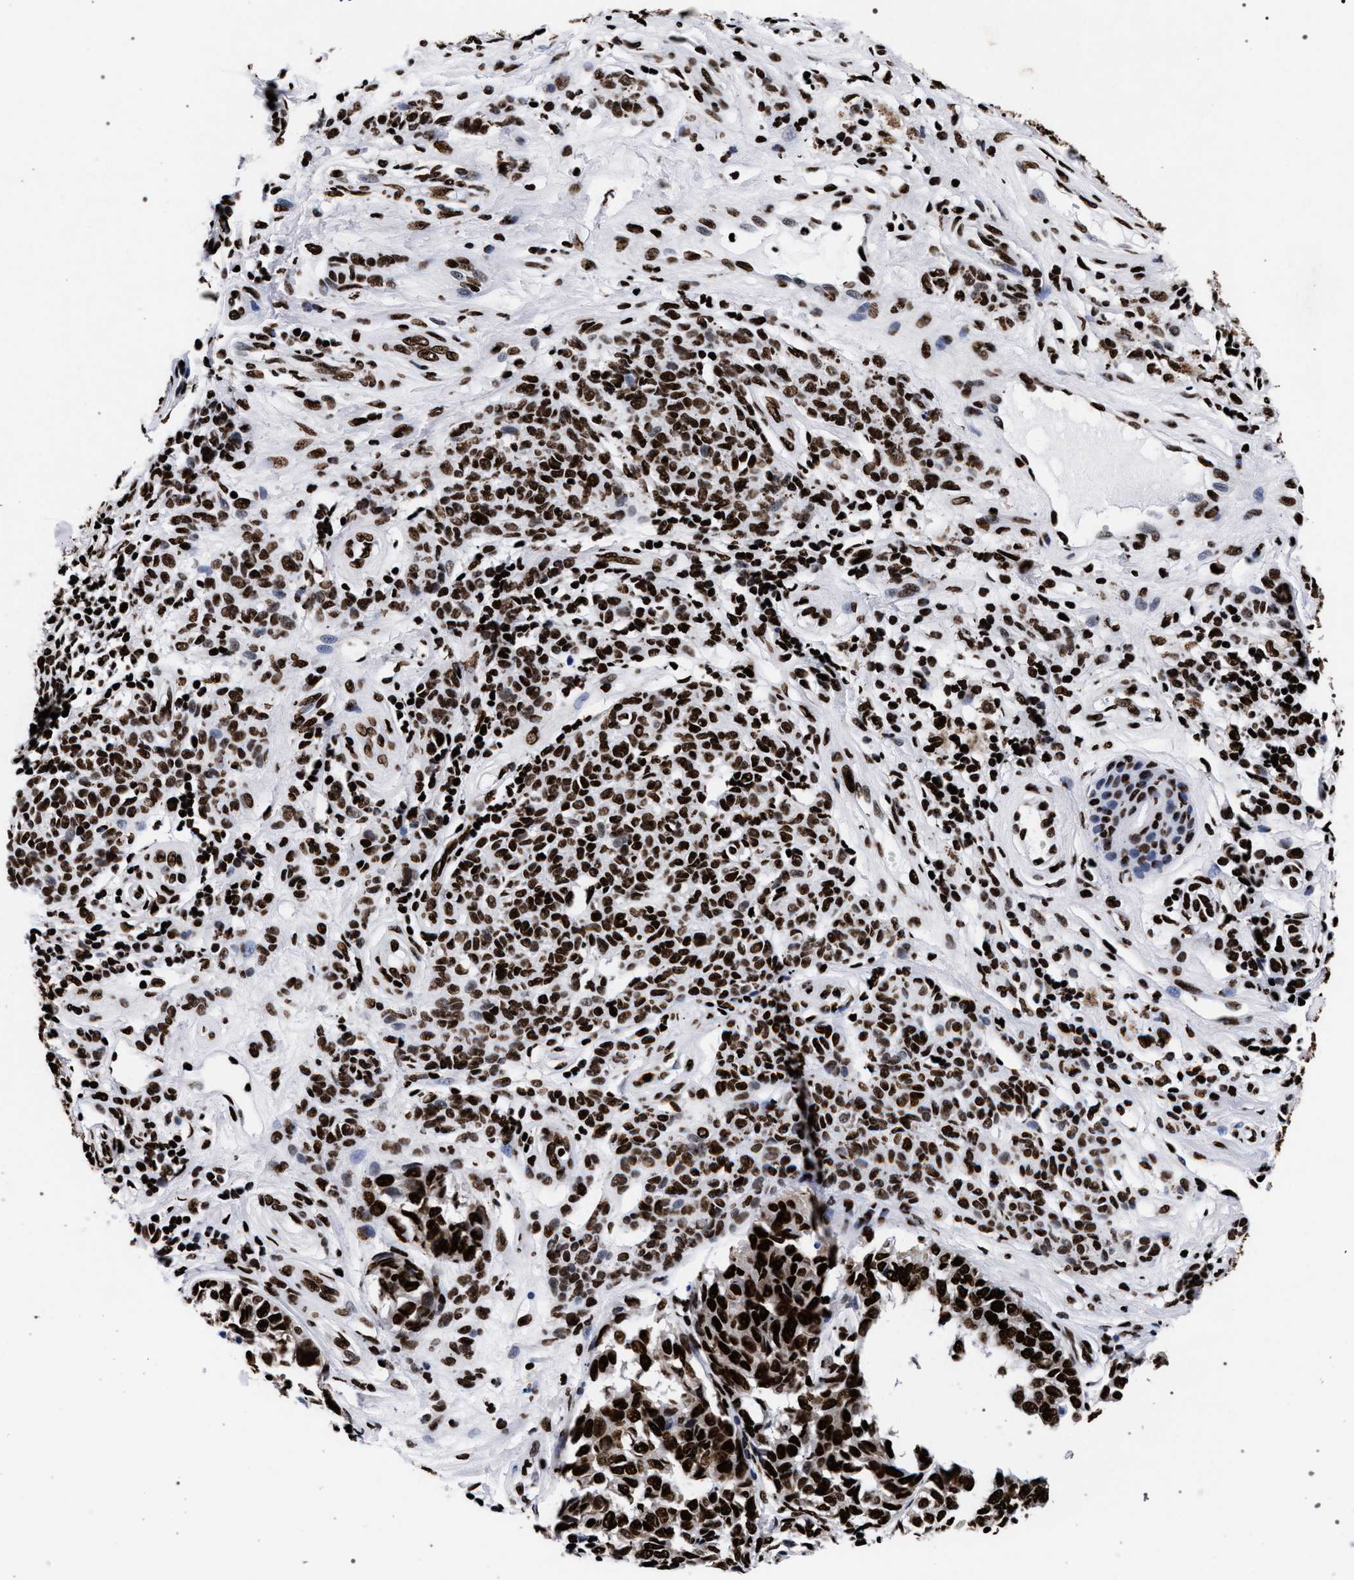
{"staining": {"intensity": "strong", "quantity": ">75%", "location": "nuclear"}, "tissue": "melanoma", "cell_type": "Tumor cells", "image_type": "cancer", "snomed": [{"axis": "morphology", "description": "Malignant melanoma, NOS"}, {"axis": "topography", "description": "Skin"}], "caption": "Melanoma was stained to show a protein in brown. There is high levels of strong nuclear expression in approximately >75% of tumor cells.", "gene": "HNRNPA1", "patient": {"sex": "female", "age": 64}}